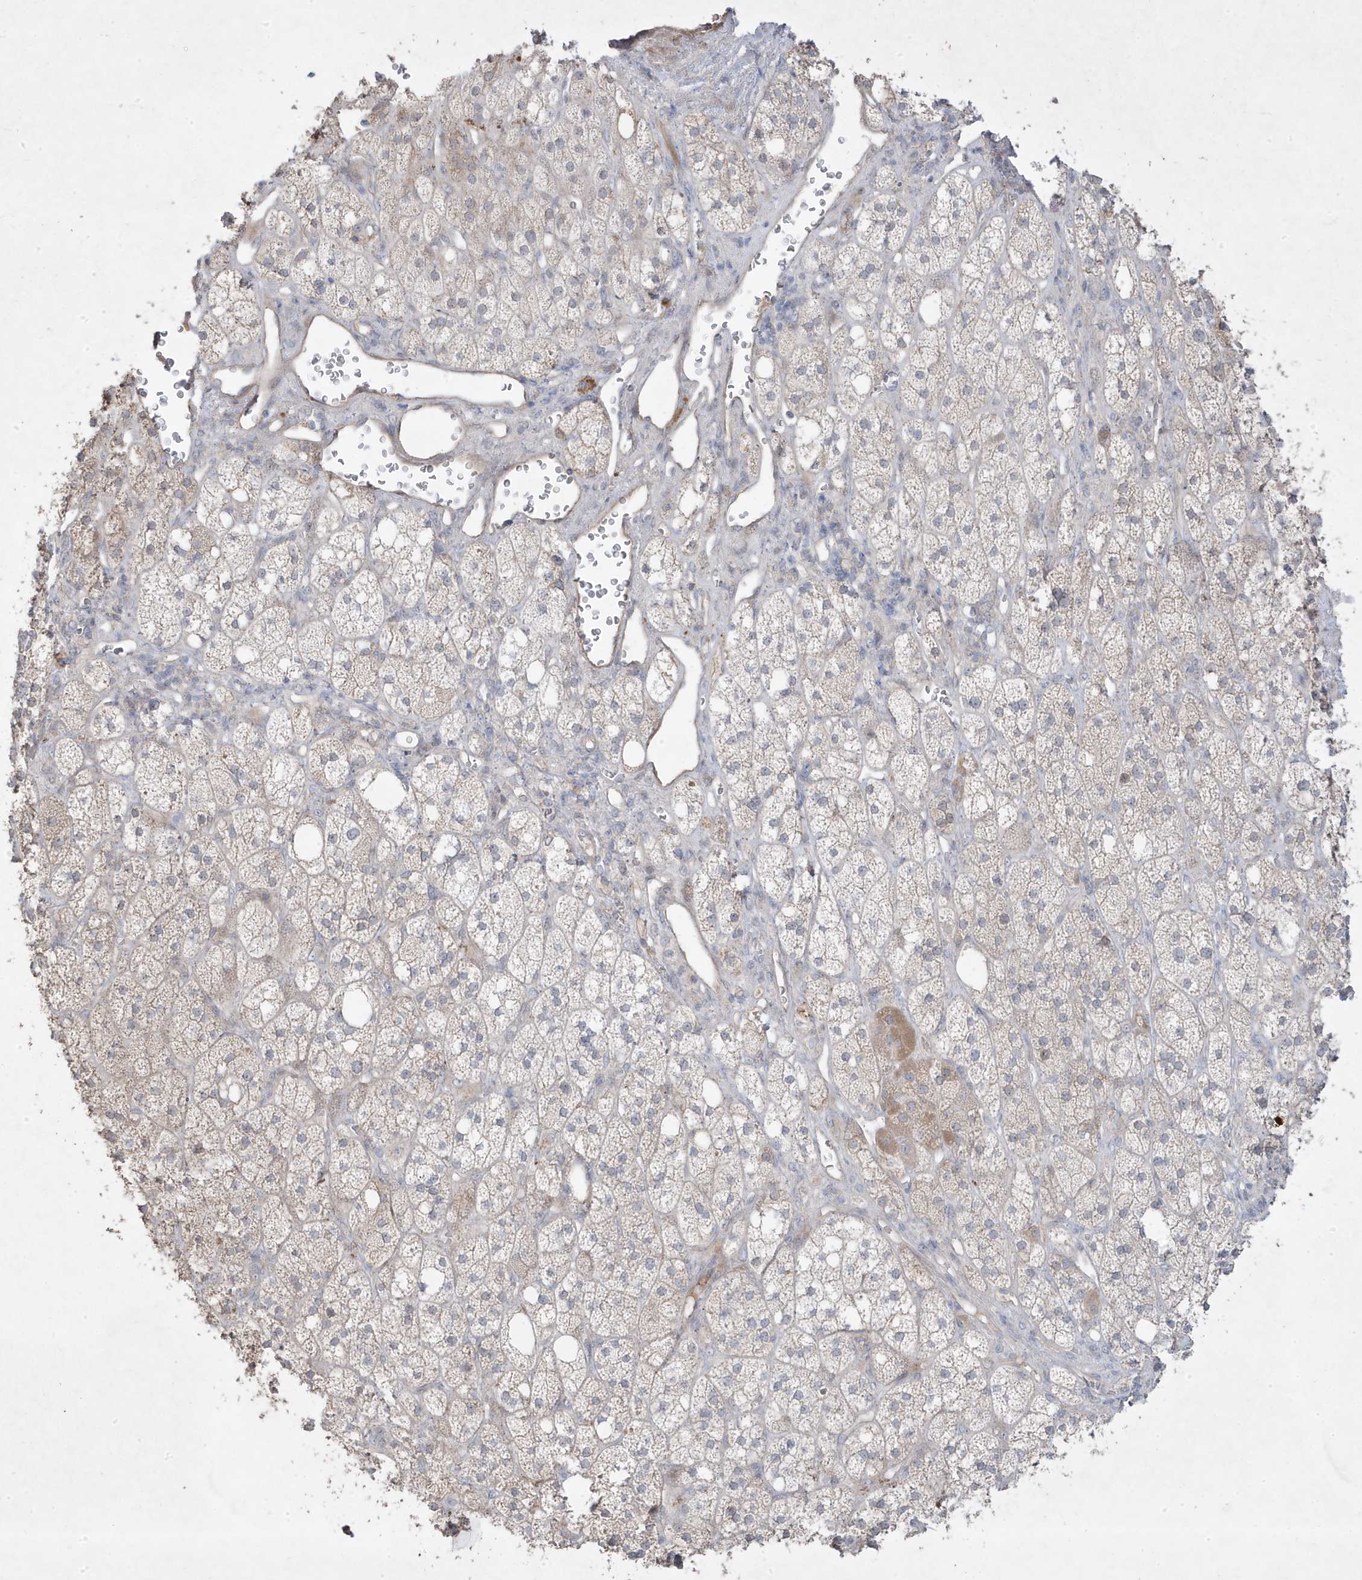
{"staining": {"intensity": "weak", "quantity": "<25%", "location": "cytoplasmic/membranous"}, "tissue": "adrenal gland", "cell_type": "Glandular cells", "image_type": "normal", "snomed": [{"axis": "morphology", "description": "Normal tissue, NOS"}, {"axis": "topography", "description": "Adrenal gland"}], "caption": "Immunohistochemical staining of unremarkable human adrenal gland exhibits no significant expression in glandular cells.", "gene": "RGL4", "patient": {"sex": "male", "age": 61}}